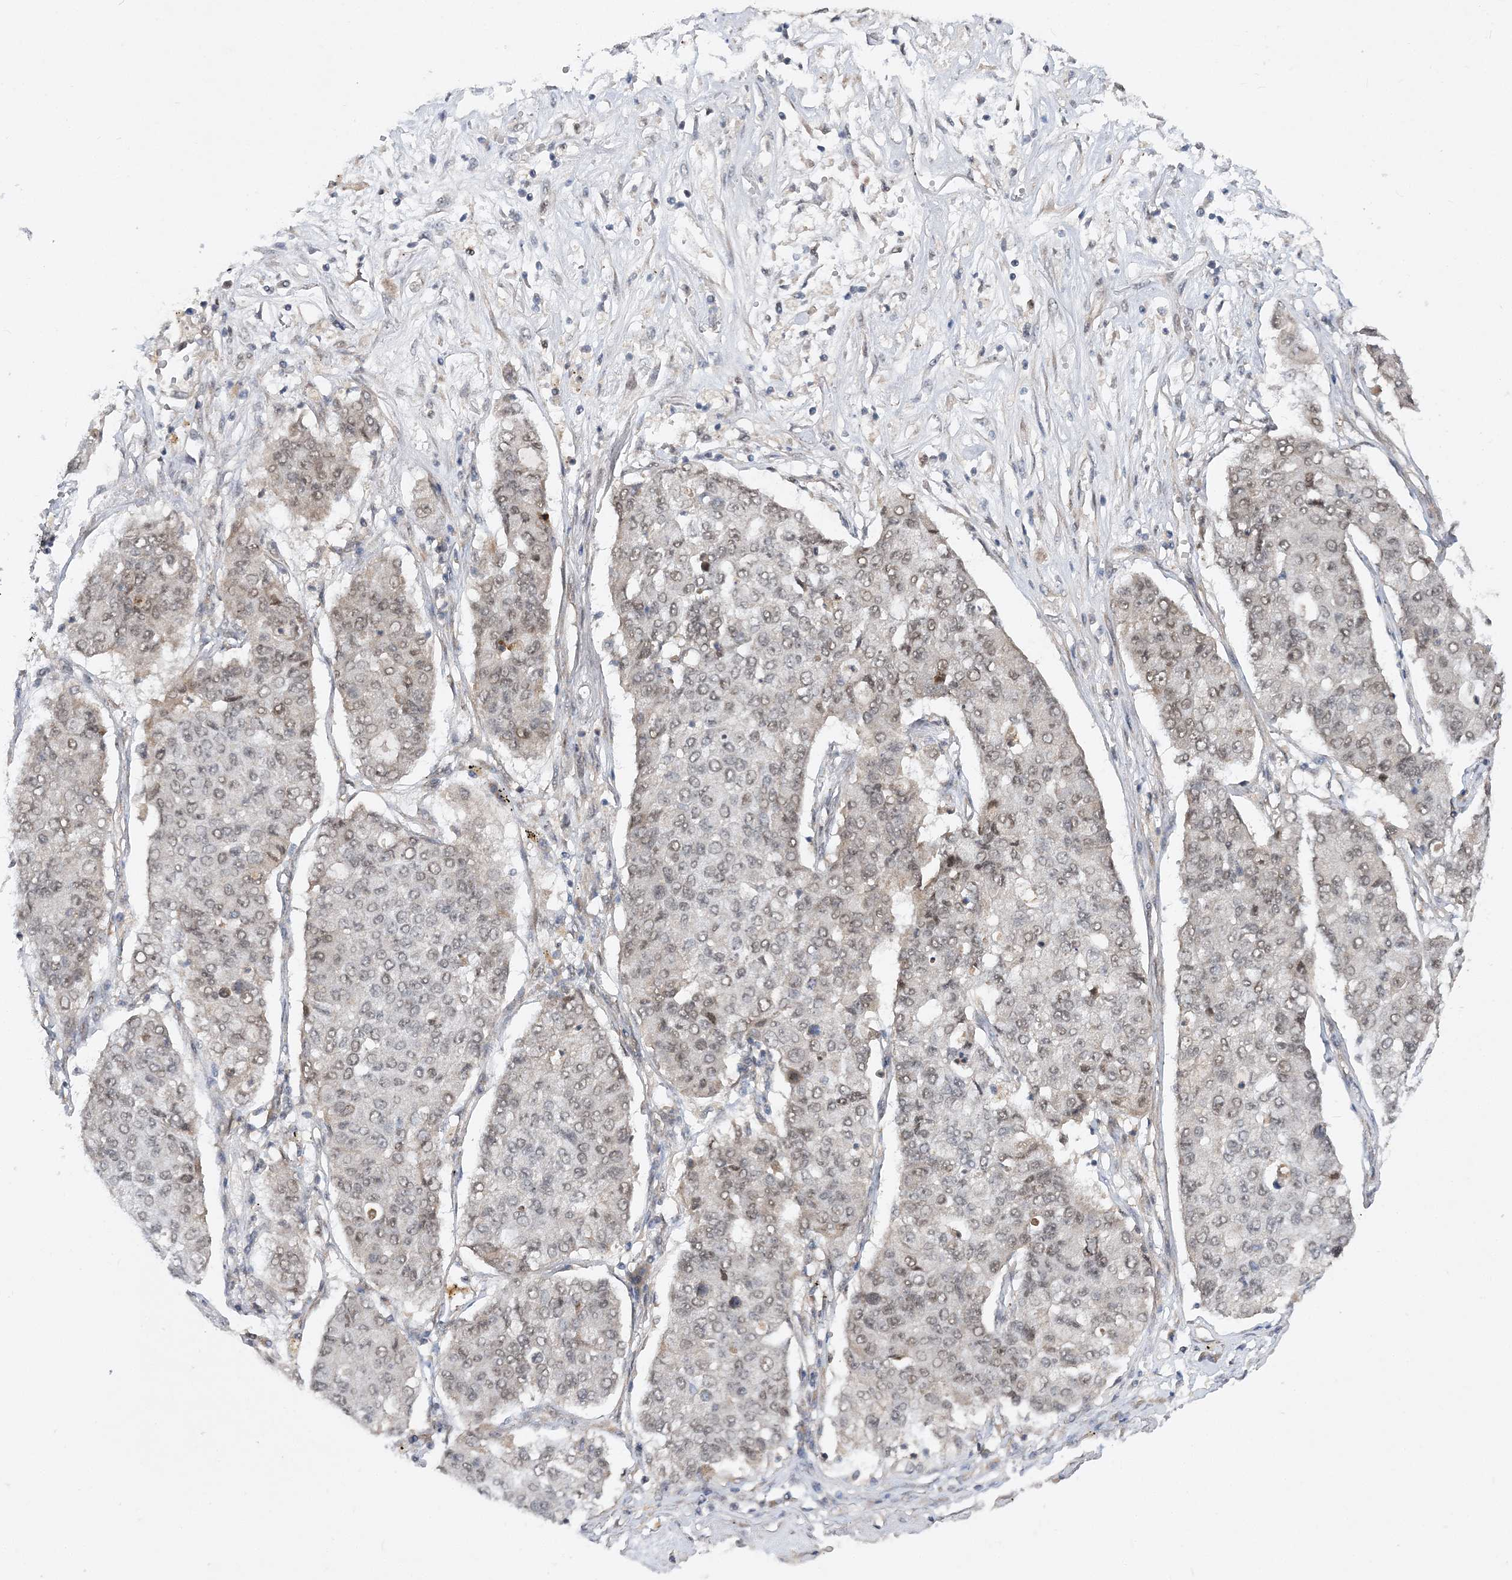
{"staining": {"intensity": "weak", "quantity": "25%-75%", "location": "nuclear"}, "tissue": "lung cancer", "cell_type": "Tumor cells", "image_type": "cancer", "snomed": [{"axis": "morphology", "description": "Squamous cell carcinoma, NOS"}, {"axis": "topography", "description": "Lung"}], "caption": "Immunohistochemical staining of human lung squamous cell carcinoma shows low levels of weak nuclear protein staining in about 25%-75% of tumor cells.", "gene": "MXI1", "patient": {"sex": "male", "age": 74}}